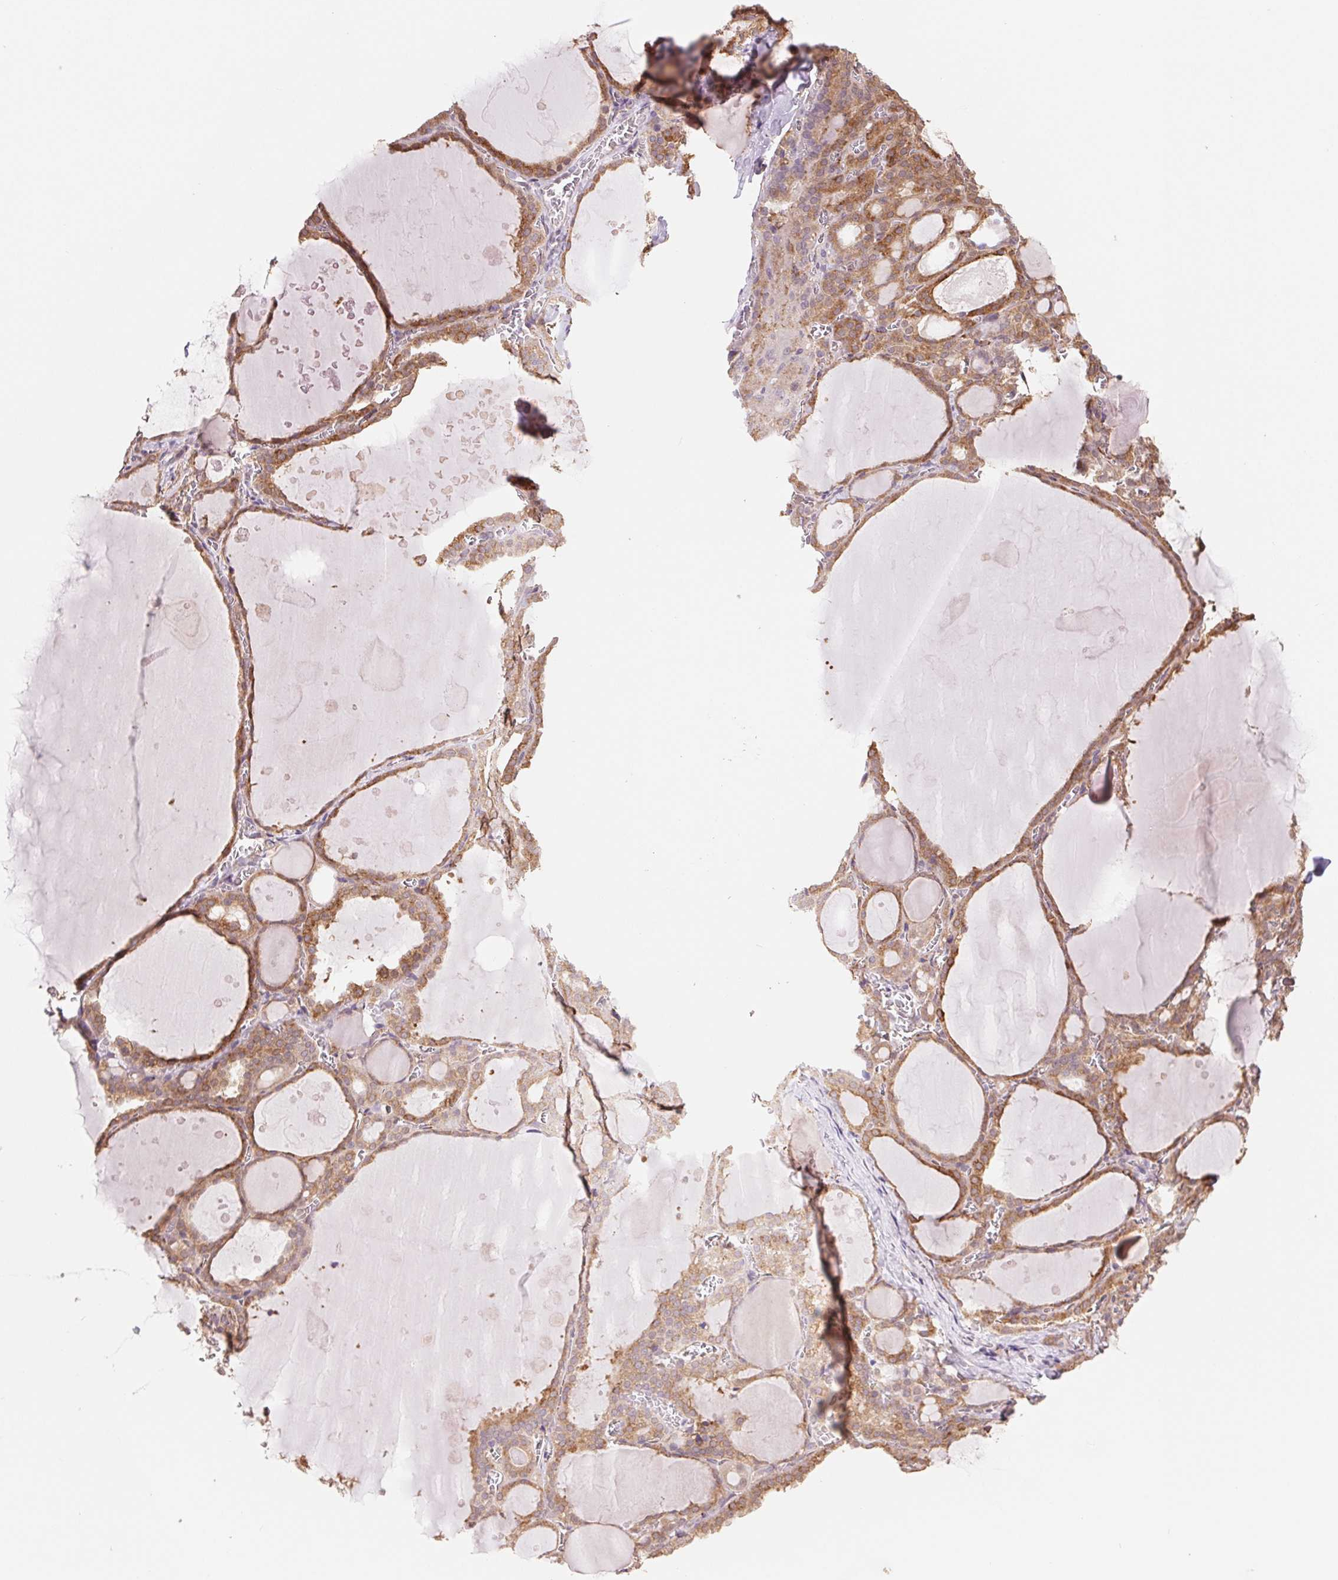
{"staining": {"intensity": "moderate", "quantity": ">75%", "location": "cytoplasmic/membranous"}, "tissue": "thyroid gland", "cell_type": "Glandular cells", "image_type": "normal", "snomed": [{"axis": "morphology", "description": "Normal tissue, NOS"}, {"axis": "topography", "description": "Thyroid gland"}], "caption": "Immunohistochemistry staining of normal thyroid gland, which displays medium levels of moderate cytoplasmic/membranous positivity in approximately >75% of glandular cells indicating moderate cytoplasmic/membranous protein positivity. The staining was performed using DAB (brown) for protein detection and nuclei were counterstained in hematoxylin (blue).", "gene": "FKBP10", "patient": {"sex": "male", "age": 56}}